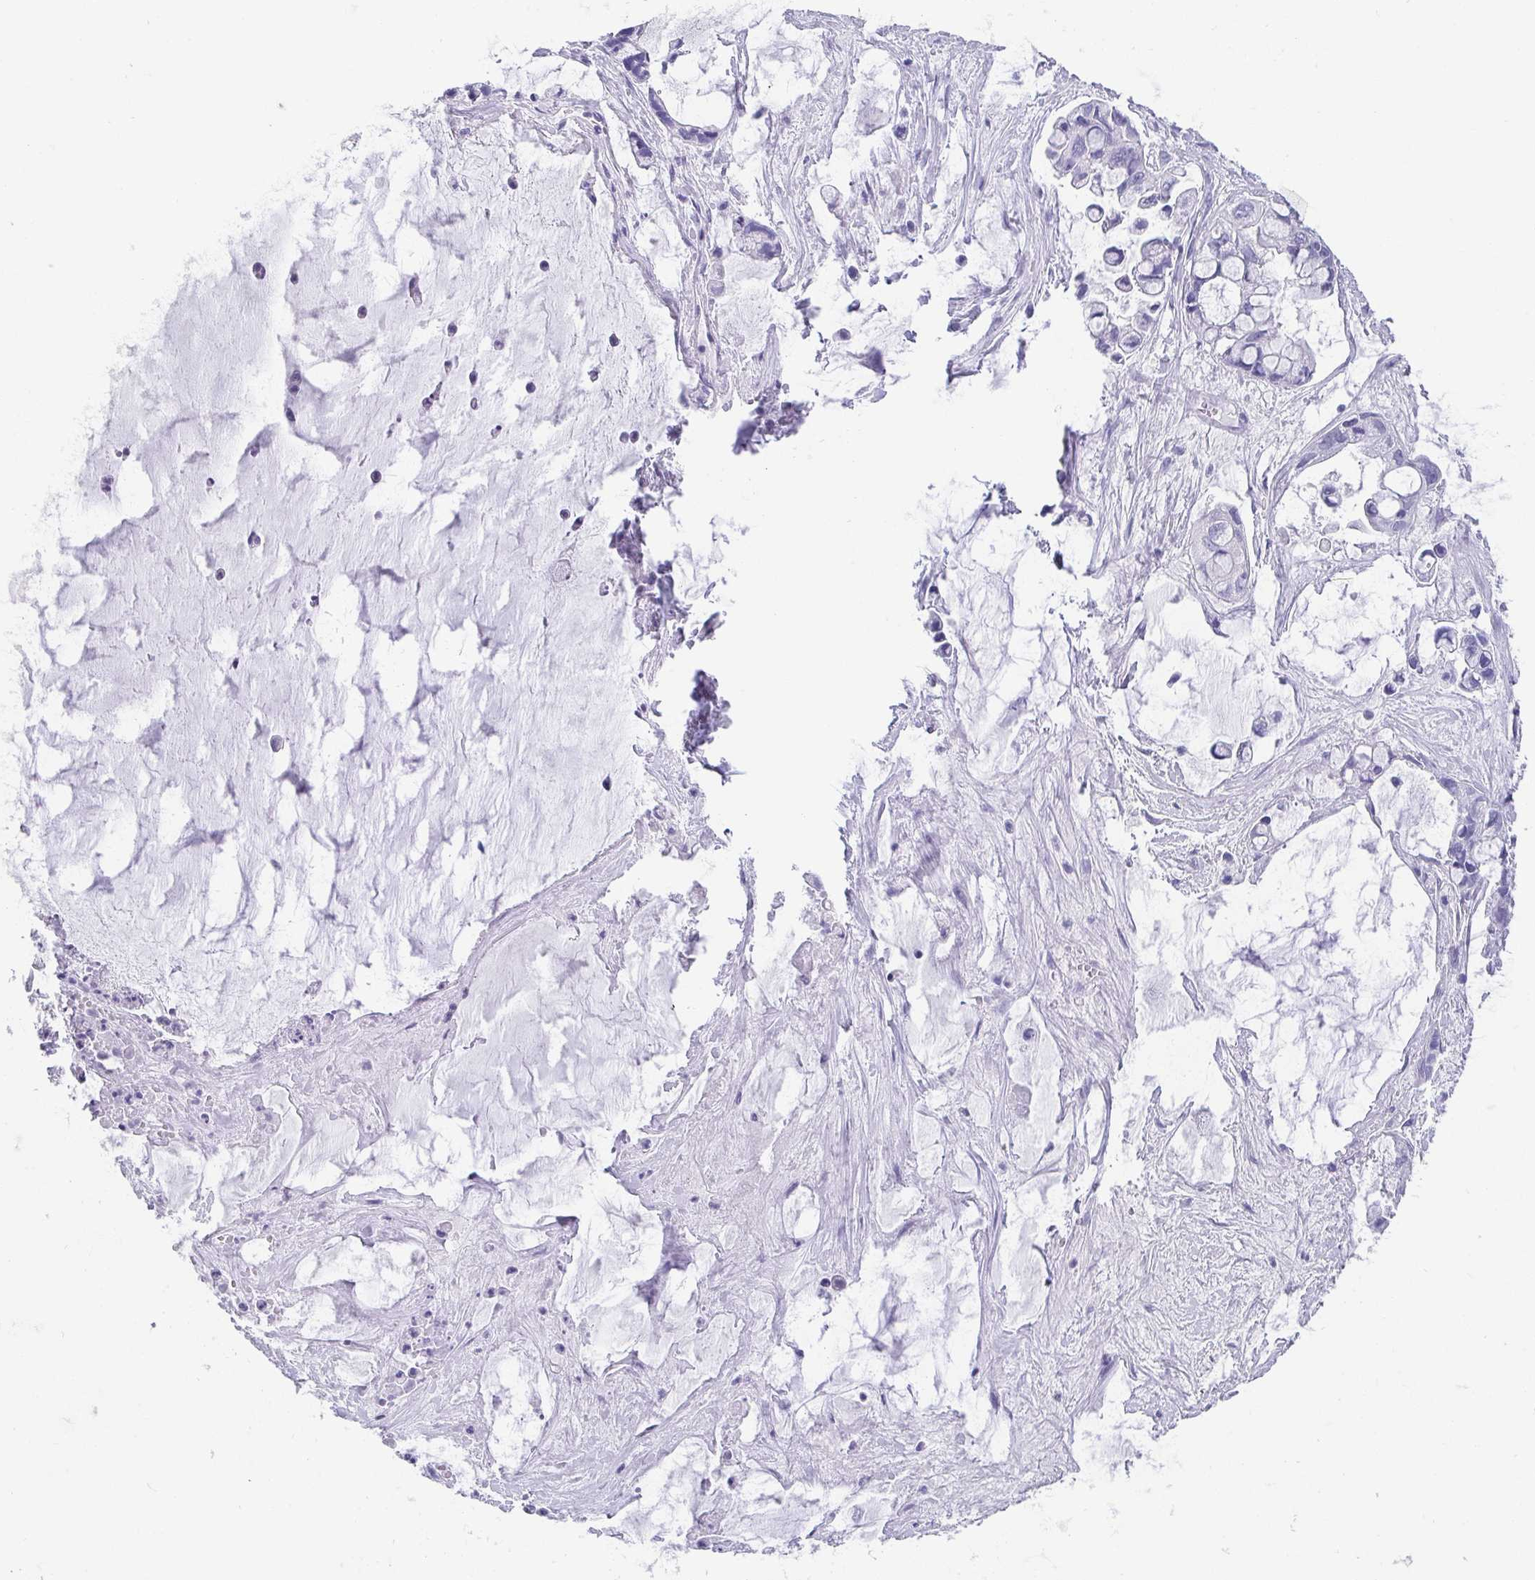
{"staining": {"intensity": "negative", "quantity": "none", "location": "none"}, "tissue": "ovarian cancer", "cell_type": "Tumor cells", "image_type": "cancer", "snomed": [{"axis": "morphology", "description": "Cystadenocarcinoma, mucinous, NOS"}, {"axis": "topography", "description": "Ovary"}], "caption": "DAB immunohistochemical staining of human ovarian mucinous cystadenocarcinoma displays no significant staining in tumor cells.", "gene": "SCGN", "patient": {"sex": "female", "age": 63}}